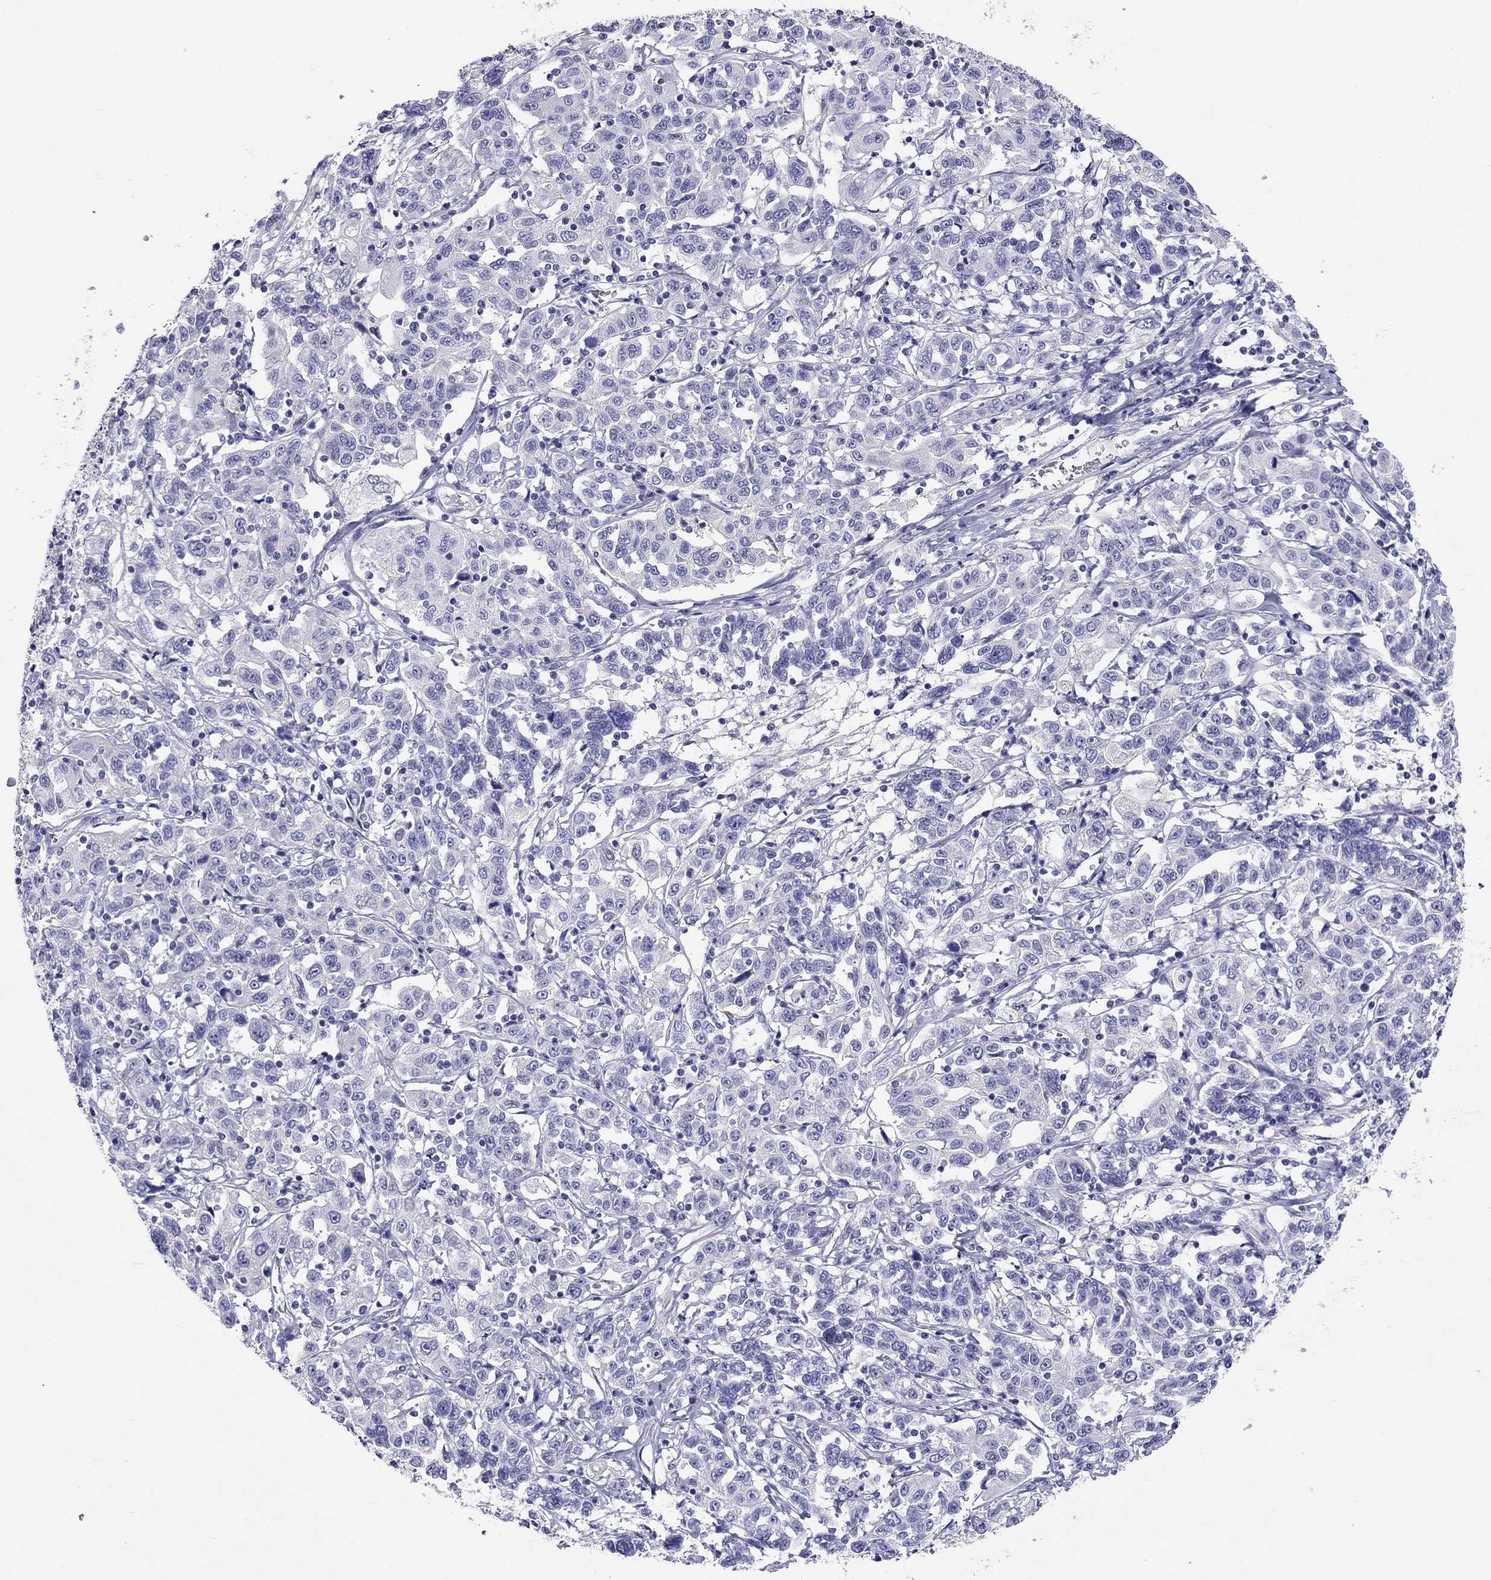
{"staining": {"intensity": "negative", "quantity": "none", "location": "none"}, "tissue": "liver cancer", "cell_type": "Tumor cells", "image_type": "cancer", "snomed": [{"axis": "morphology", "description": "Adenocarcinoma, NOS"}, {"axis": "morphology", "description": "Cholangiocarcinoma"}, {"axis": "topography", "description": "Liver"}], "caption": "There is no significant positivity in tumor cells of adenocarcinoma (liver).", "gene": "CALHM1", "patient": {"sex": "male", "age": 64}}